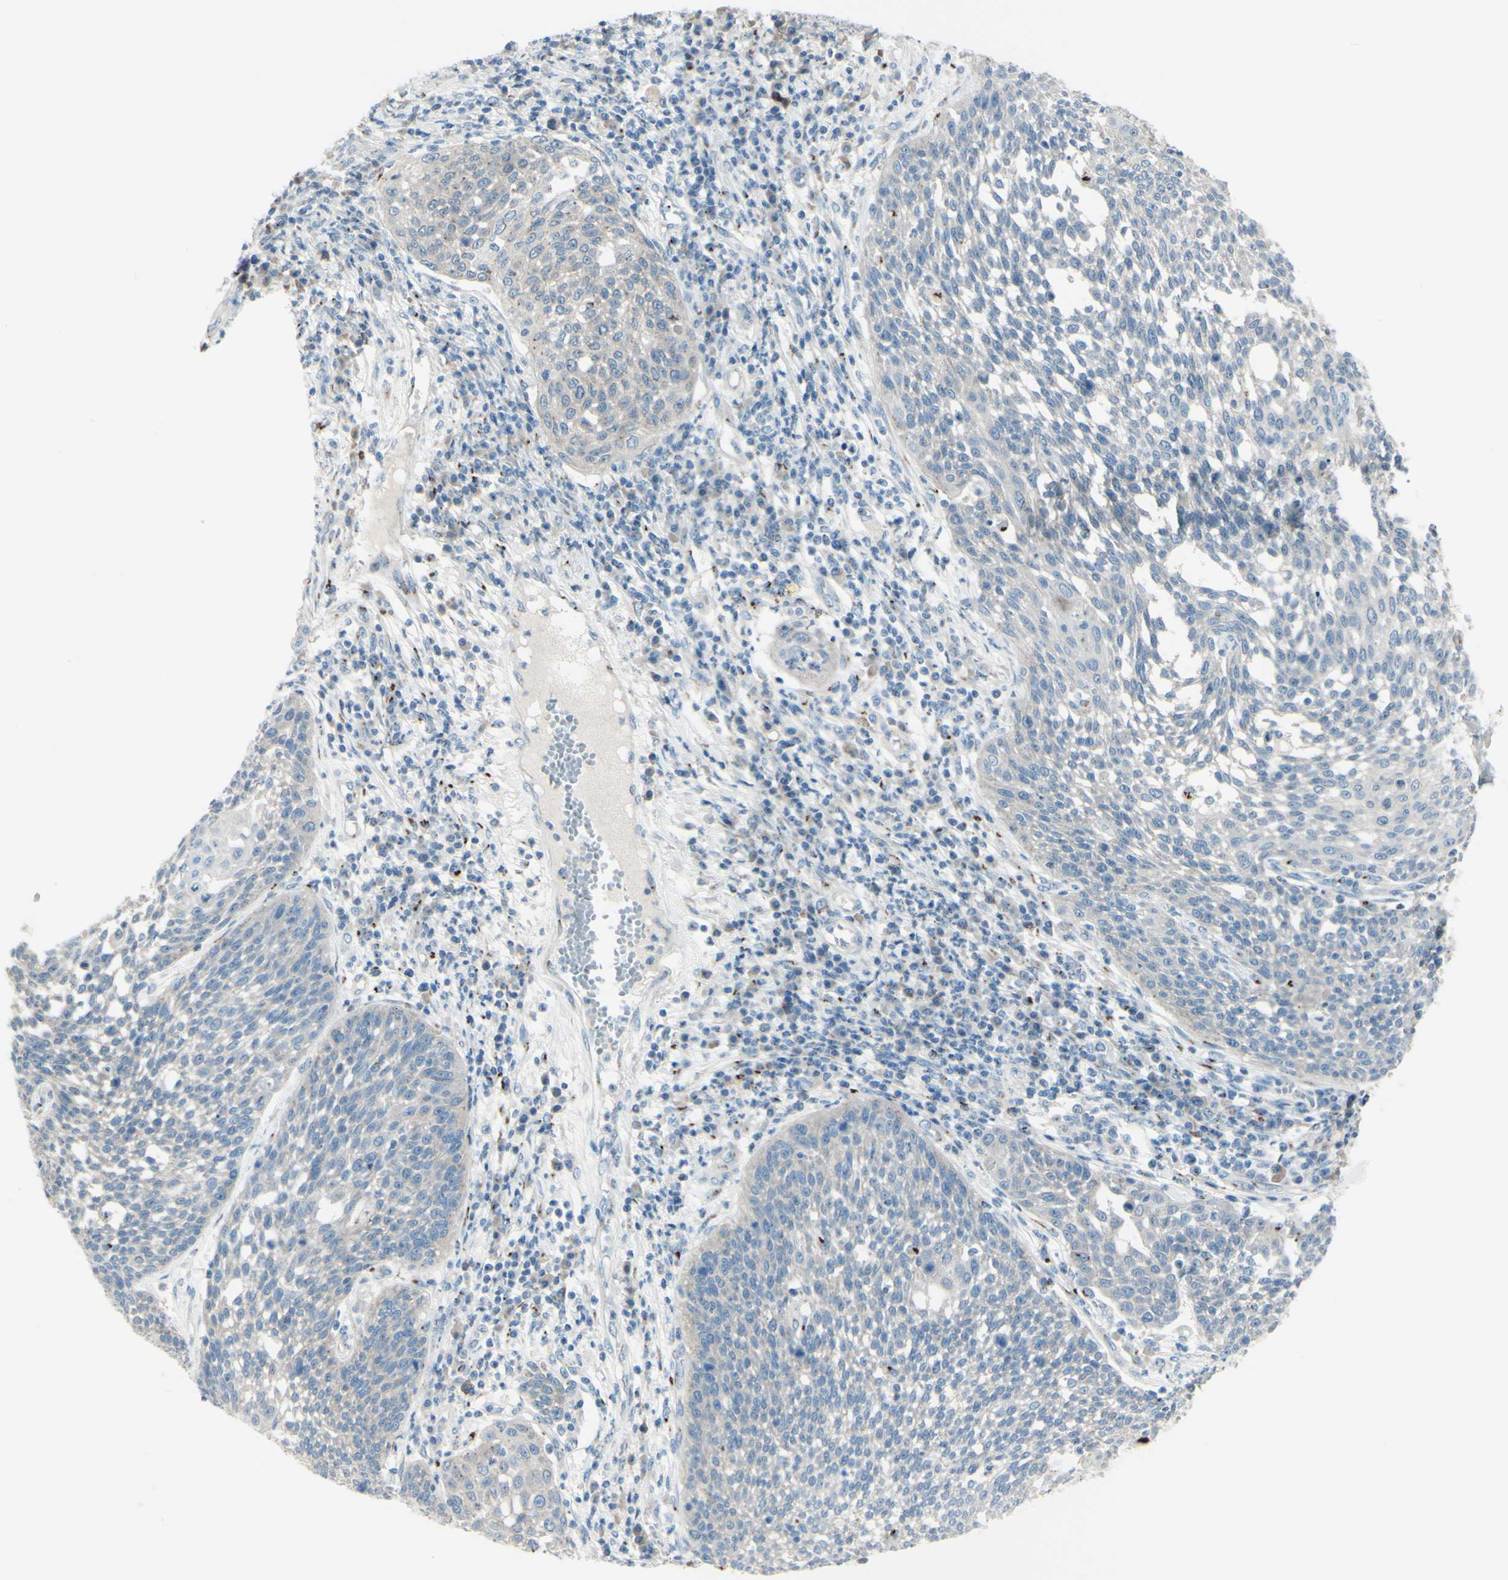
{"staining": {"intensity": "negative", "quantity": "none", "location": "none"}, "tissue": "cervical cancer", "cell_type": "Tumor cells", "image_type": "cancer", "snomed": [{"axis": "morphology", "description": "Squamous cell carcinoma, NOS"}, {"axis": "topography", "description": "Cervix"}], "caption": "The image reveals no significant expression in tumor cells of squamous cell carcinoma (cervical).", "gene": "B4GALT1", "patient": {"sex": "female", "age": 34}}